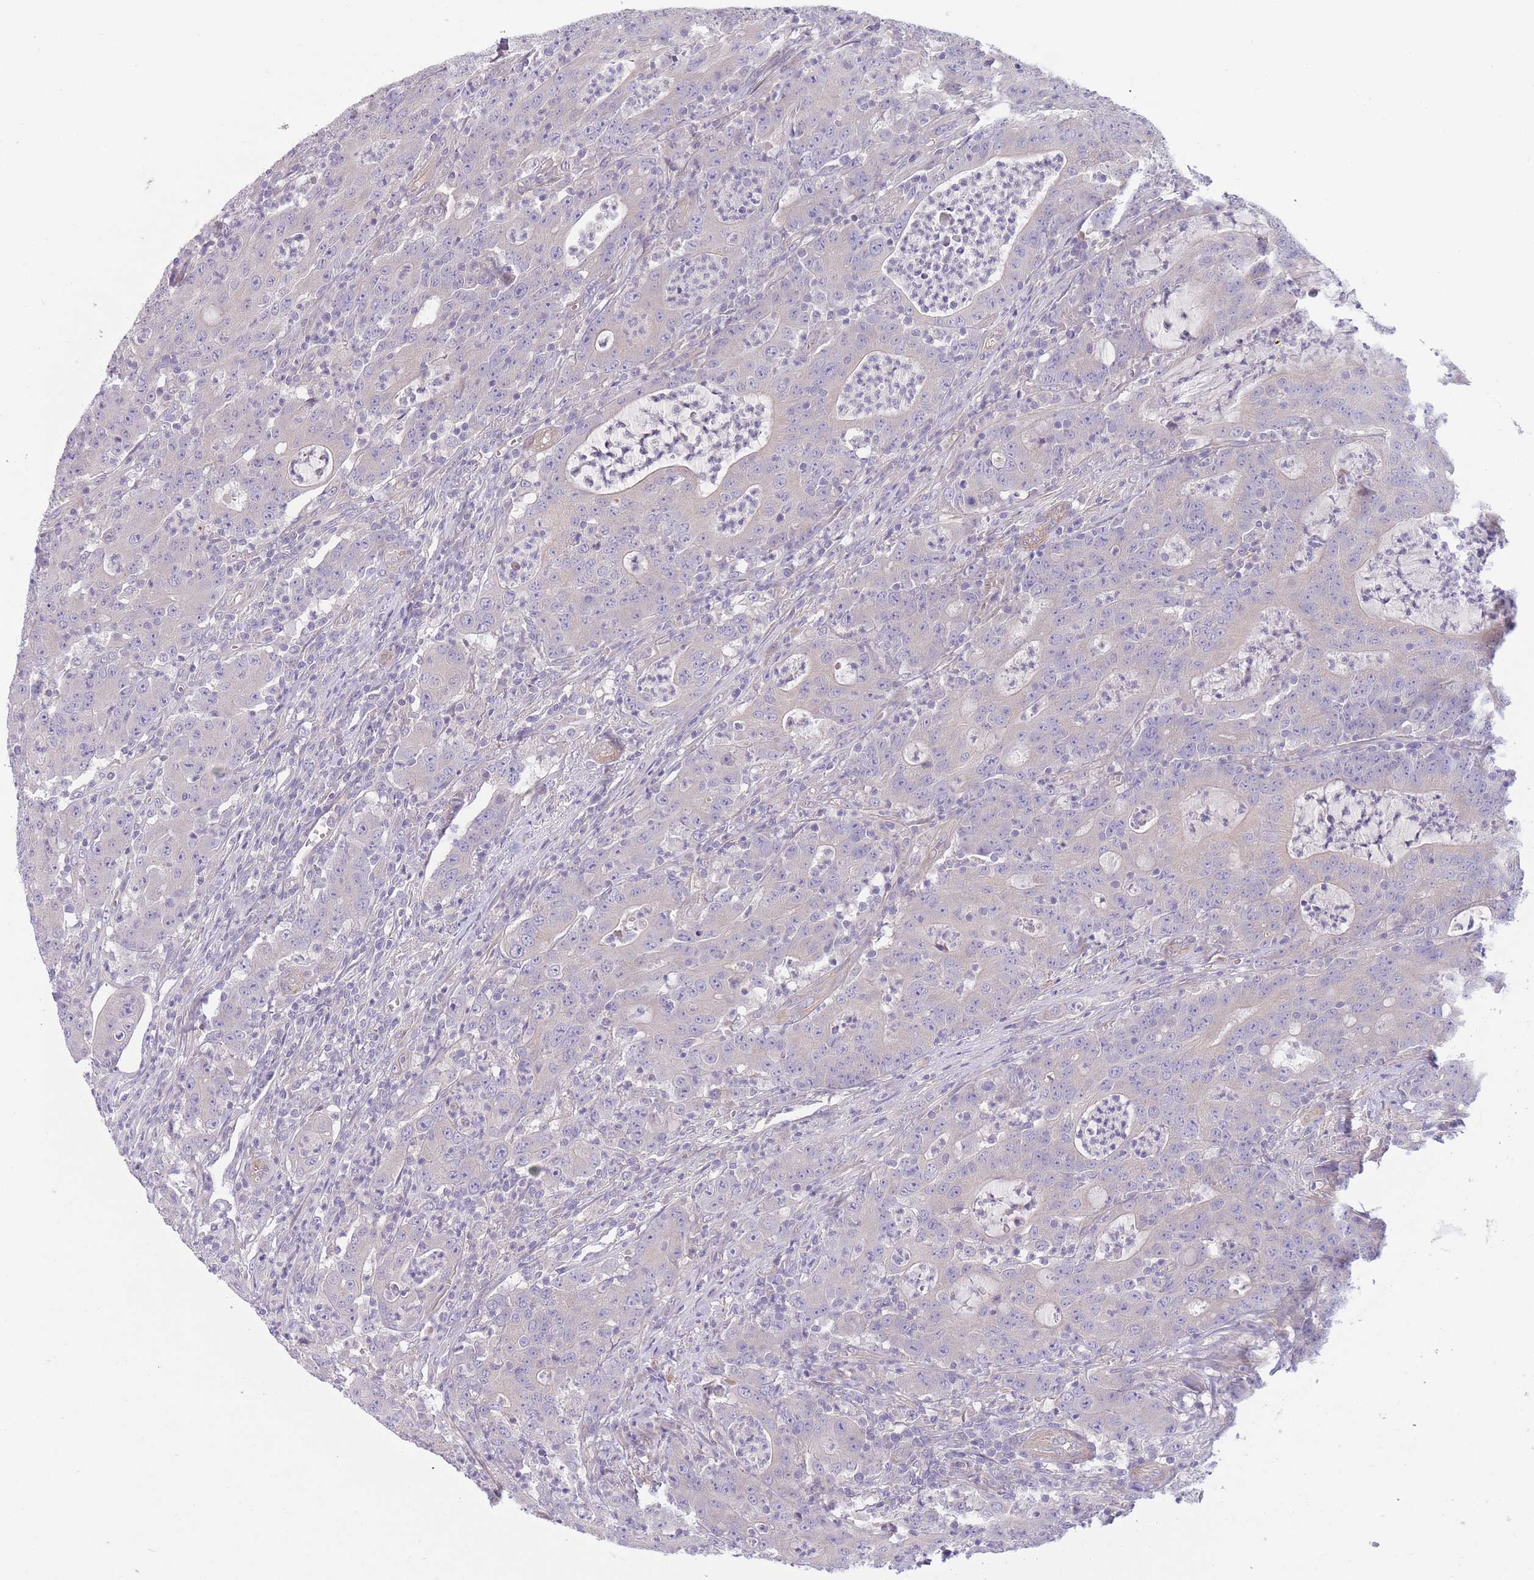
{"staining": {"intensity": "negative", "quantity": "none", "location": "none"}, "tissue": "colorectal cancer", "cell_type": "Tumor cells", "image_type": "cancer", "snomed": [{"axis": "morphology", "description": "Adenocarcinoma, NOS"}, {"axis": "topography", "description": "Colon"}], "caption": "This histopathology image is of colorectal cancer stained with immunohistochemistry to label a protein in brown with the nuclei are counter-stained blue. There is no positivity in tumor cells. (Brightfield microscopy of DAB immunohistochemistry at high magnification).", "gene": "PNPLA5", "patient": {"sex": "male", "age": 83}}